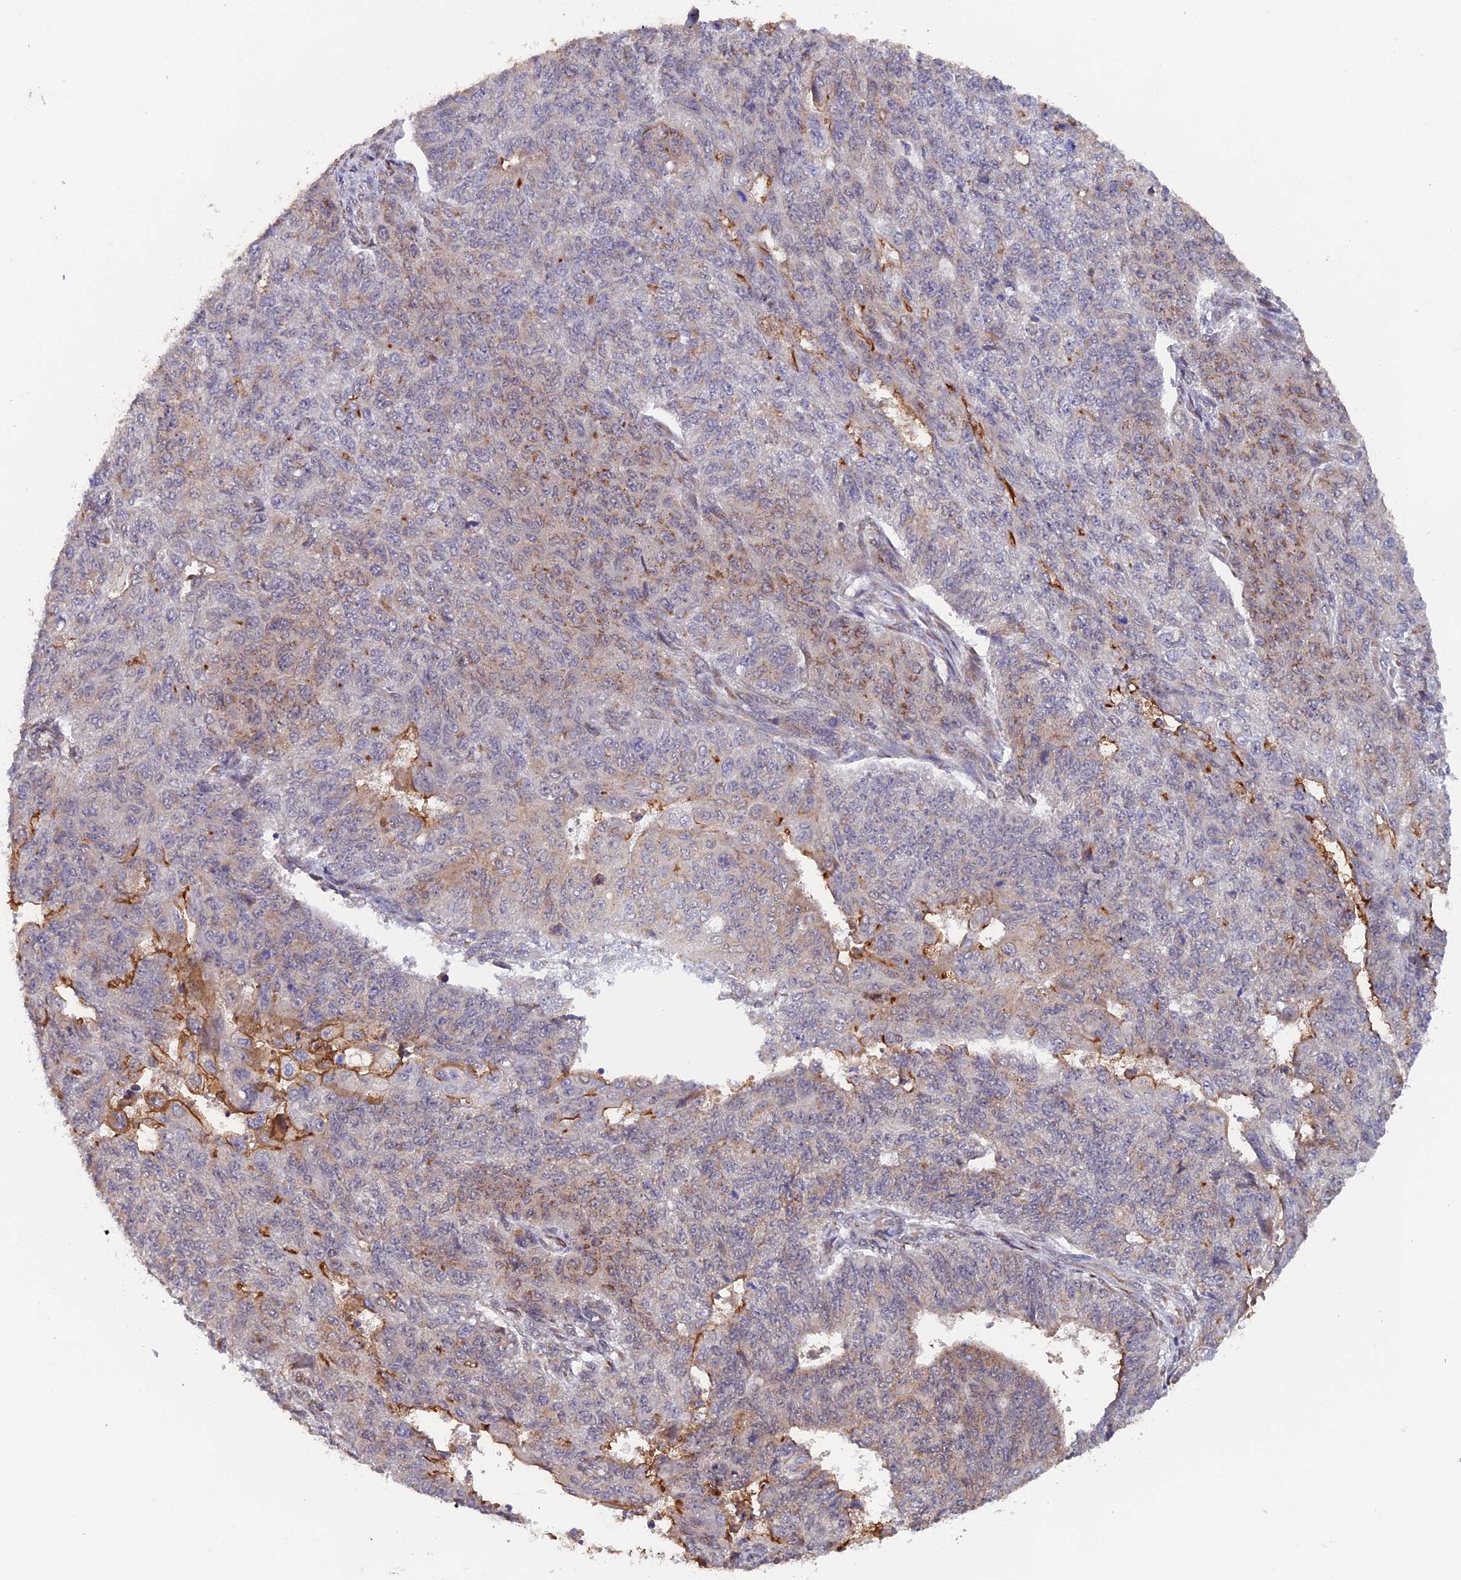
{"staining": {"intensity": "moderate", "quantity": "<25%", "location": "cytoplasmic/membranous"}, "tissue": "endometrial cancer", "cell_type": "Tumor cells", "image_type": "cancer", "snomed": [{"axis": "morphology", "description": "Adenocarcinoma, NOS"}, {"axis": "topography", "description": "Endometrium"}], "caption": "Immunohistochemistry image of neoplastic tissue: human endometrial cancer (adenocarcinoma) stained using immunohistochemistry shows low levels of moderate protein expression localized specifically in the cytoplasmic/membranous of tumor cells, appearing as a cytoplasmic/membranous brown color.", "gene": "SNX17", "patient": {"sex": "female", "age": 32}}